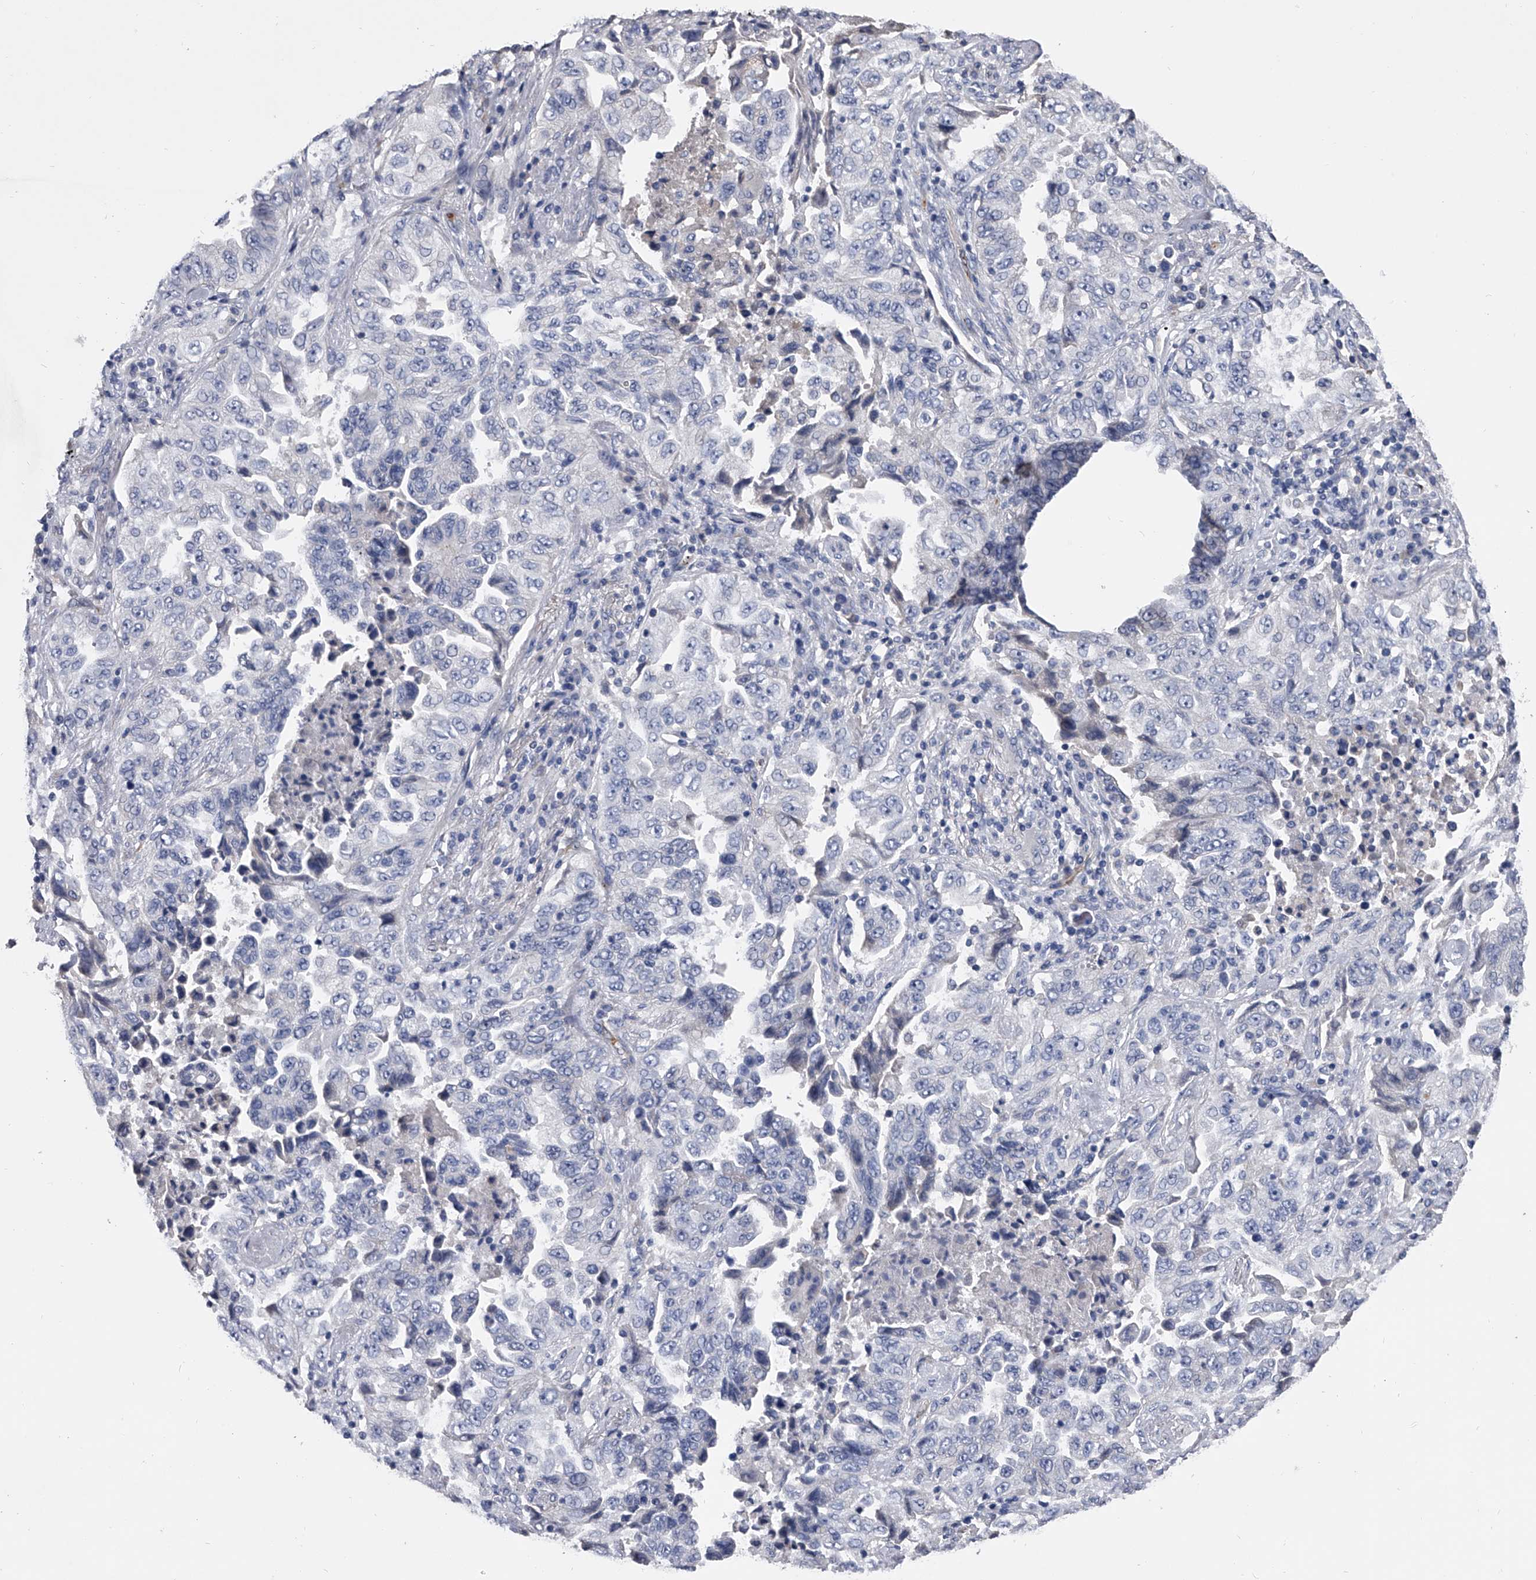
{"staining": {"intensity": "negative", "quantity": "none", "location": "none"}, "tissue": "lung cancer", "cell_type": "Tumor cells", "image_type": "cancer", "snomed": [{"axis": "morphology", "description": "Adenocarcinoma, NOS"}, {"axis": "topography", "description": "Lung"}], "caption": "A high-resolution photomicrograph shows IHC staining of lung cancer, which exhibits no significant positivity in tumor cells.", "gene": "EFCAB7", "patient": {"sex": "female", "age": 51}}